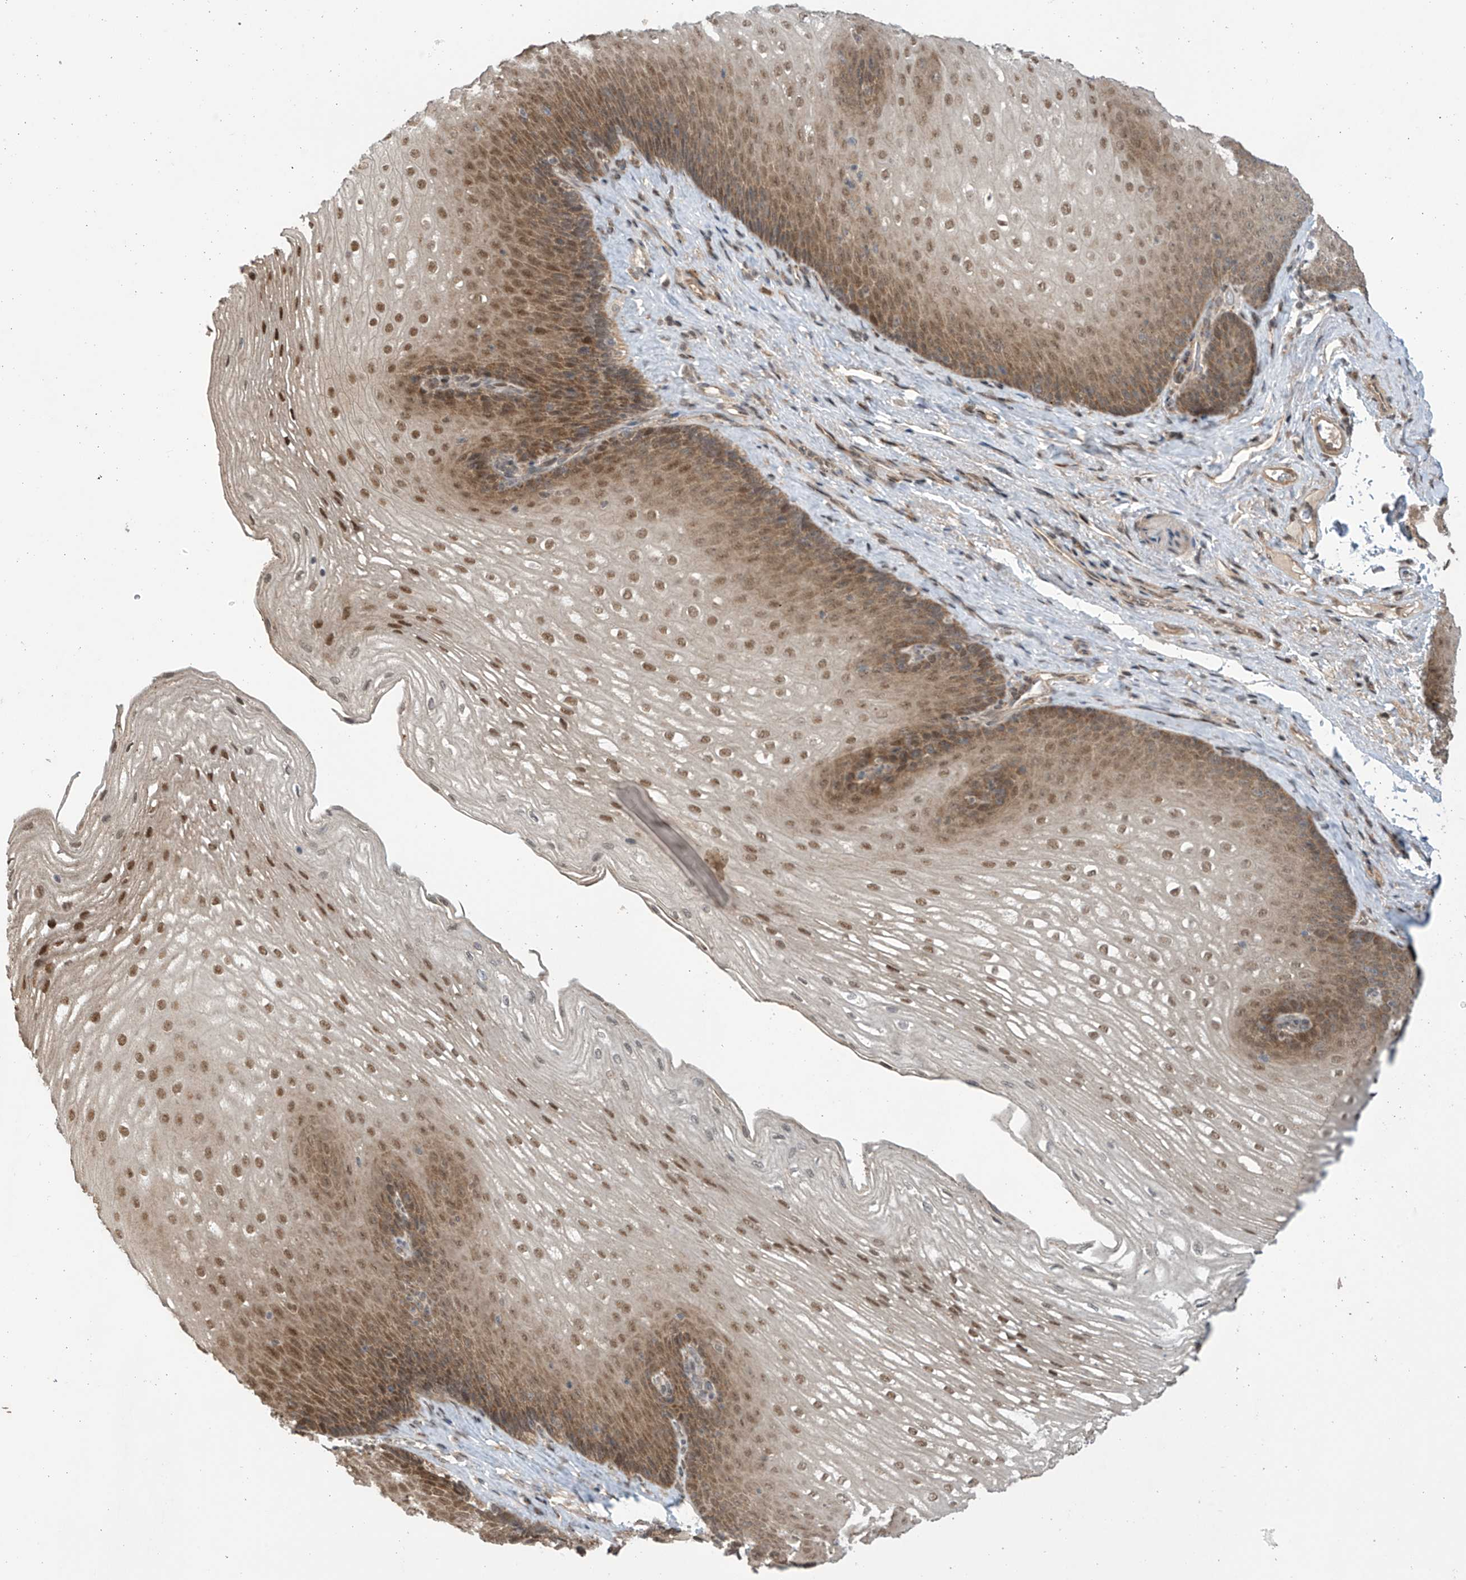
{"staining": {"intensity": "moderate", "quantity": ">75%", "location": "cytoplasmic/membranous,nuclear"}, "tissue": "esophagus", "cell_type": "Squamous epithelial cells", "image_type": "normal", "snomed": [{"axis": "morphology", "description": "Normal tissue, NOS"}, {"axis": "topography", "description": "Esophagus"}], "caption": "Esophagus stained for a protein demonstrates moderate cytoplasmic/membranous,nuclear positivity in squamous epithelial cells. The protein of interest is shown in brown color, while the nuclei are stained blue.", "gene": "ABHD13", "patient": {"sex": "female", "age": 66}}